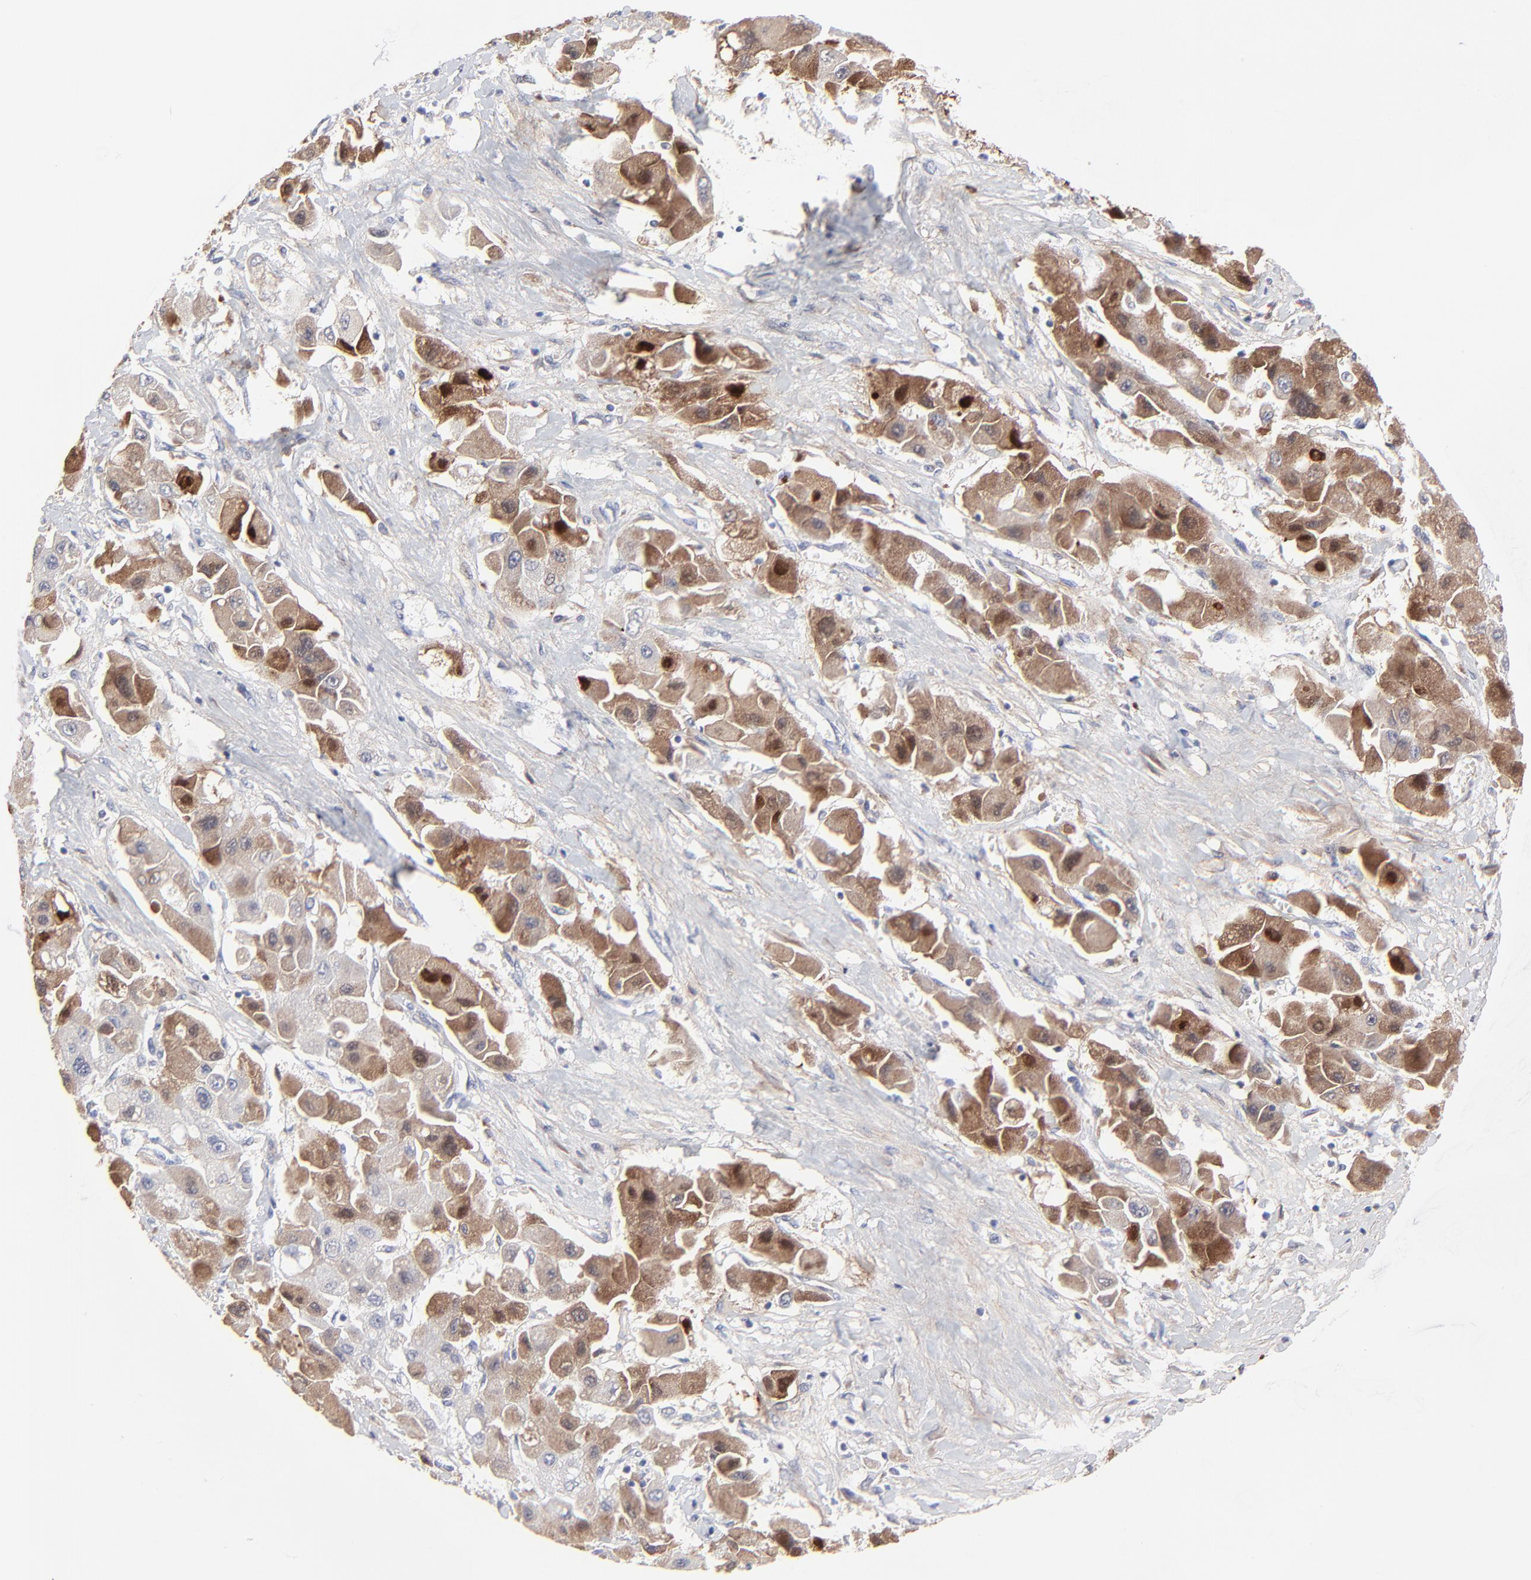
{"staining": {"intensity": "strong", "quantity": ">75%", "location": "cytoplasmic/membranous,nuclear"}, "tissue": "liver cancer", "cell_type": "Tumor cells", "image_type": "cancer", "snomed": [{"axis": "morphology", "description": "Carcinoma, Hepatocellular, NOS"}, {"axis": "topography", "description": "Liver"}], "caption": "Immunohistochemistry (IHC) (DAB) staining of hepatocellular carcinoma (liver) shows strong cytoplasmic/membranous and nuclear protein positivity in about >75% of tumor cells.", "gene": "FBLN2", "patient": {"sex": "male", "age": 24}}